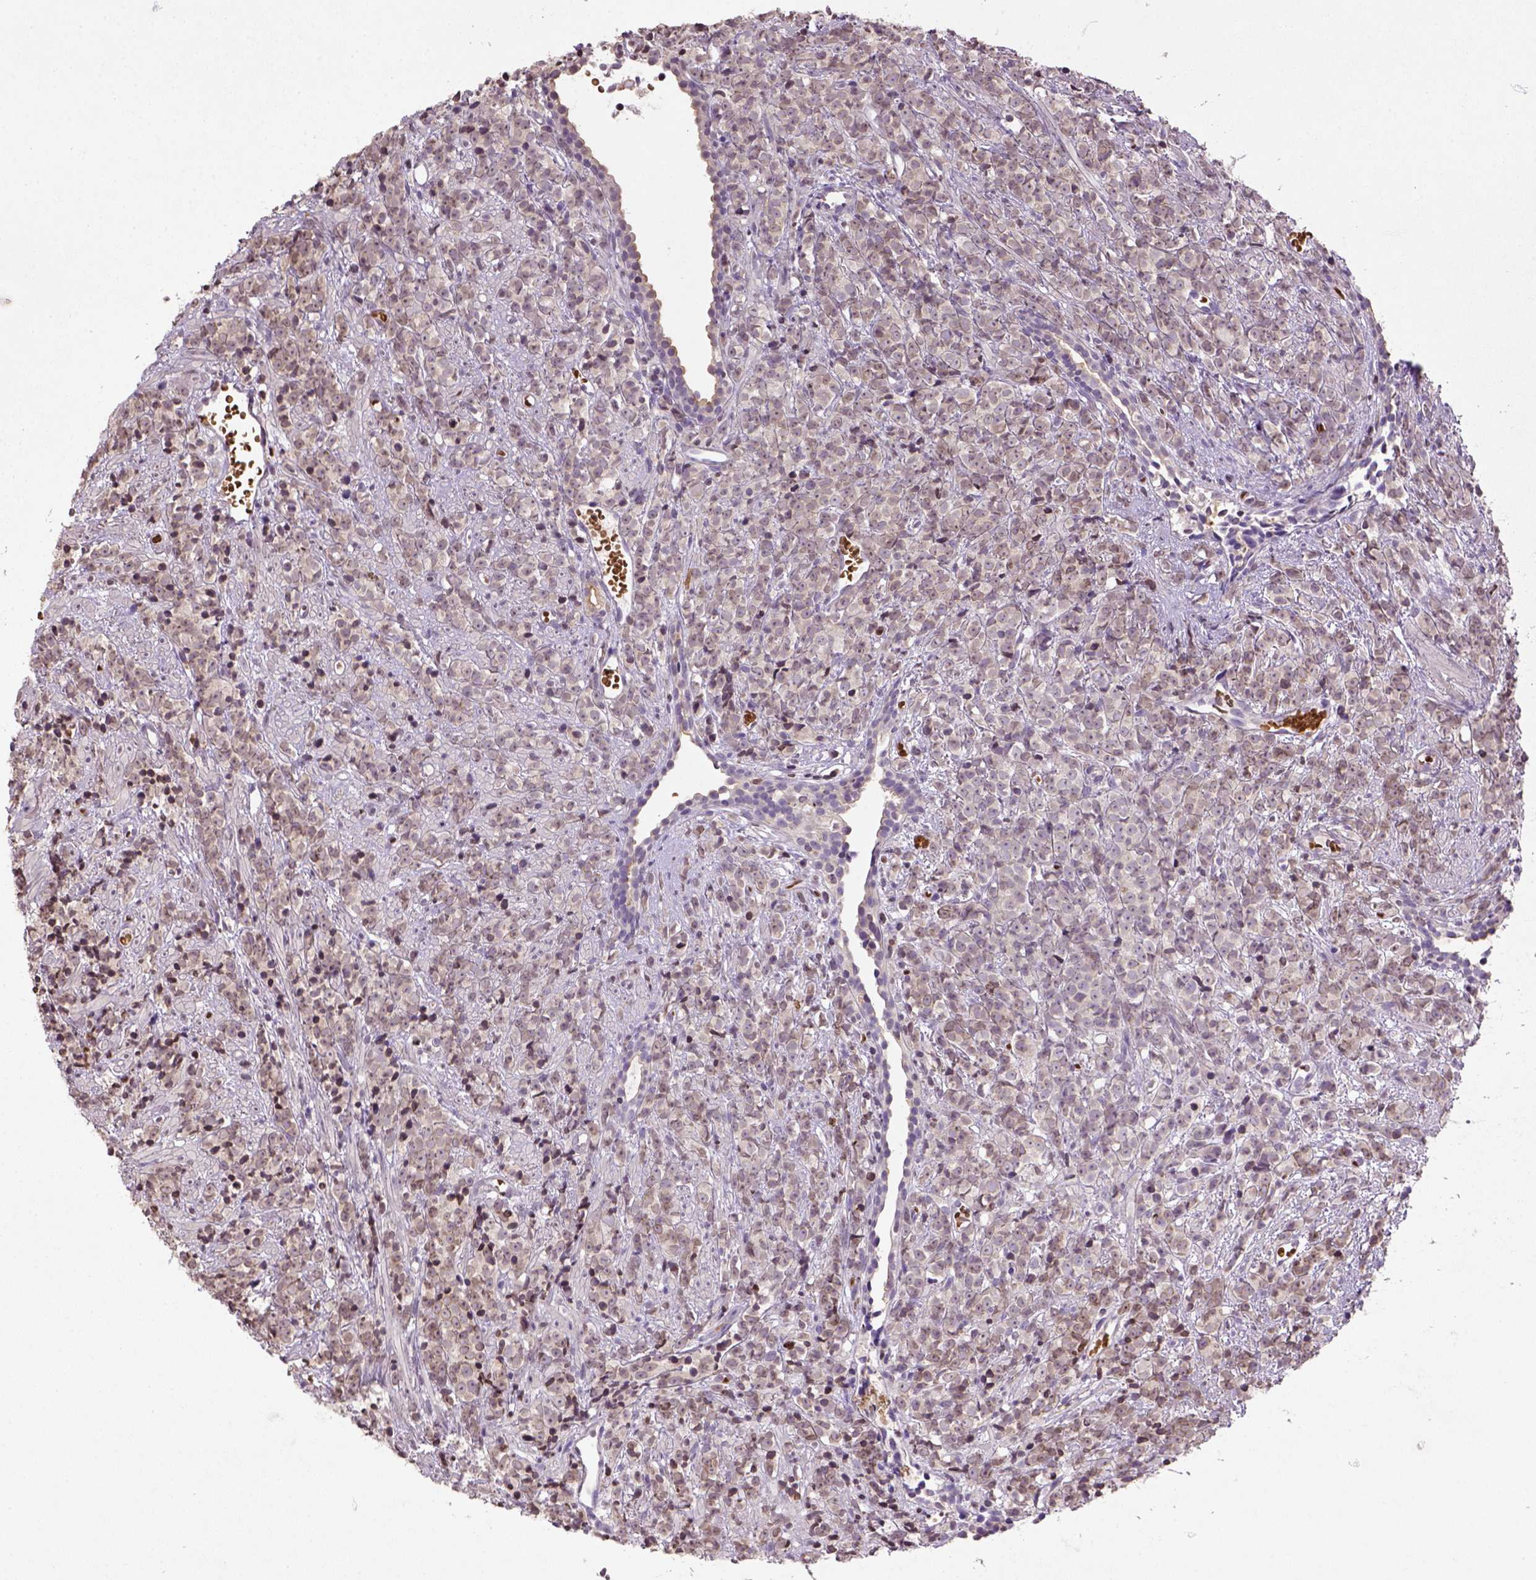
{"staining": {"intensity": "weak", "quantity": ">75%", "location": "cytoplasmic/membranous,nuclear"}, "tissue": "prostate cancer", "cell_type": "Tumor cells", "image_type": "cancer", "snomed": [{"axis": "morphology", "description": "Adenocarcinoma, High grade"}, {"axis": "topography", "description": "Prostate"}], "caption": "Immunohistochemical staining of human prostate cancer (adenocarcinoma (high-grade)) shows weak cytoplasmic/membranous and nuclear protein staining in about >75% of tumor cells.", "gene": "NUDT3", "patient": {"sex": "male", "age": 81}}